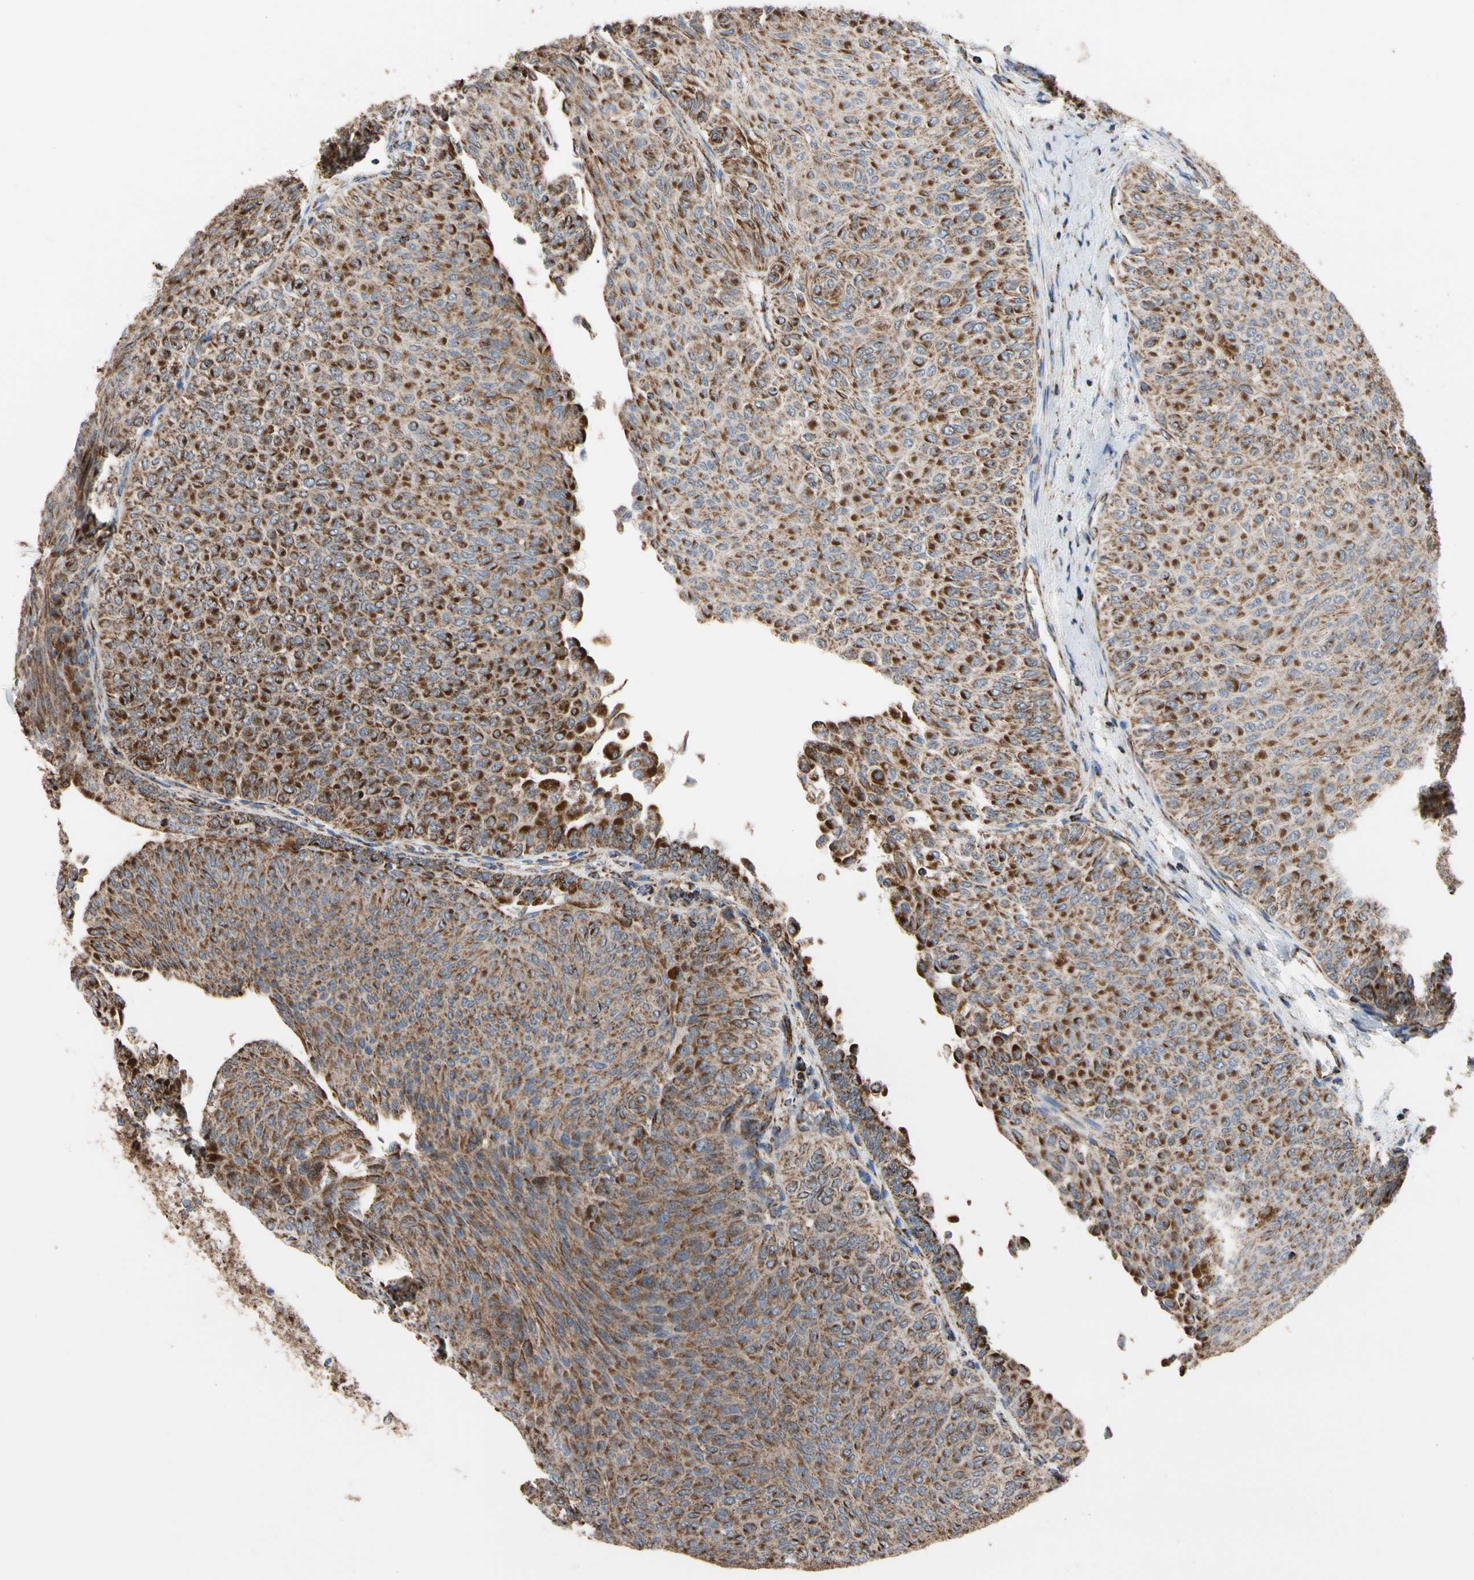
{"staining": {"intensity": "strong", "quantity": ">75%", "location": "cytoplasmic/membranous"}, "tissue": "urothelial cancer", "cell_type": "Tumor cells", "image_type": "cancer", "snomed": [{"axis": "morphology", "description": "Urothelial carcinoma, Low grade"}, {"axis": "topography", "description": "Urinary bladder"}], "caption": "Immunohistochemistry (IHC) photomicrograph of urothelial cancer stained for a protein (brown), which reveals high levels of strong cytoplasmic/membranous expression in approximately >75% of tumor cells.", "gene": "FAM110B", "patient": {"sex": "male", "age": 78}}